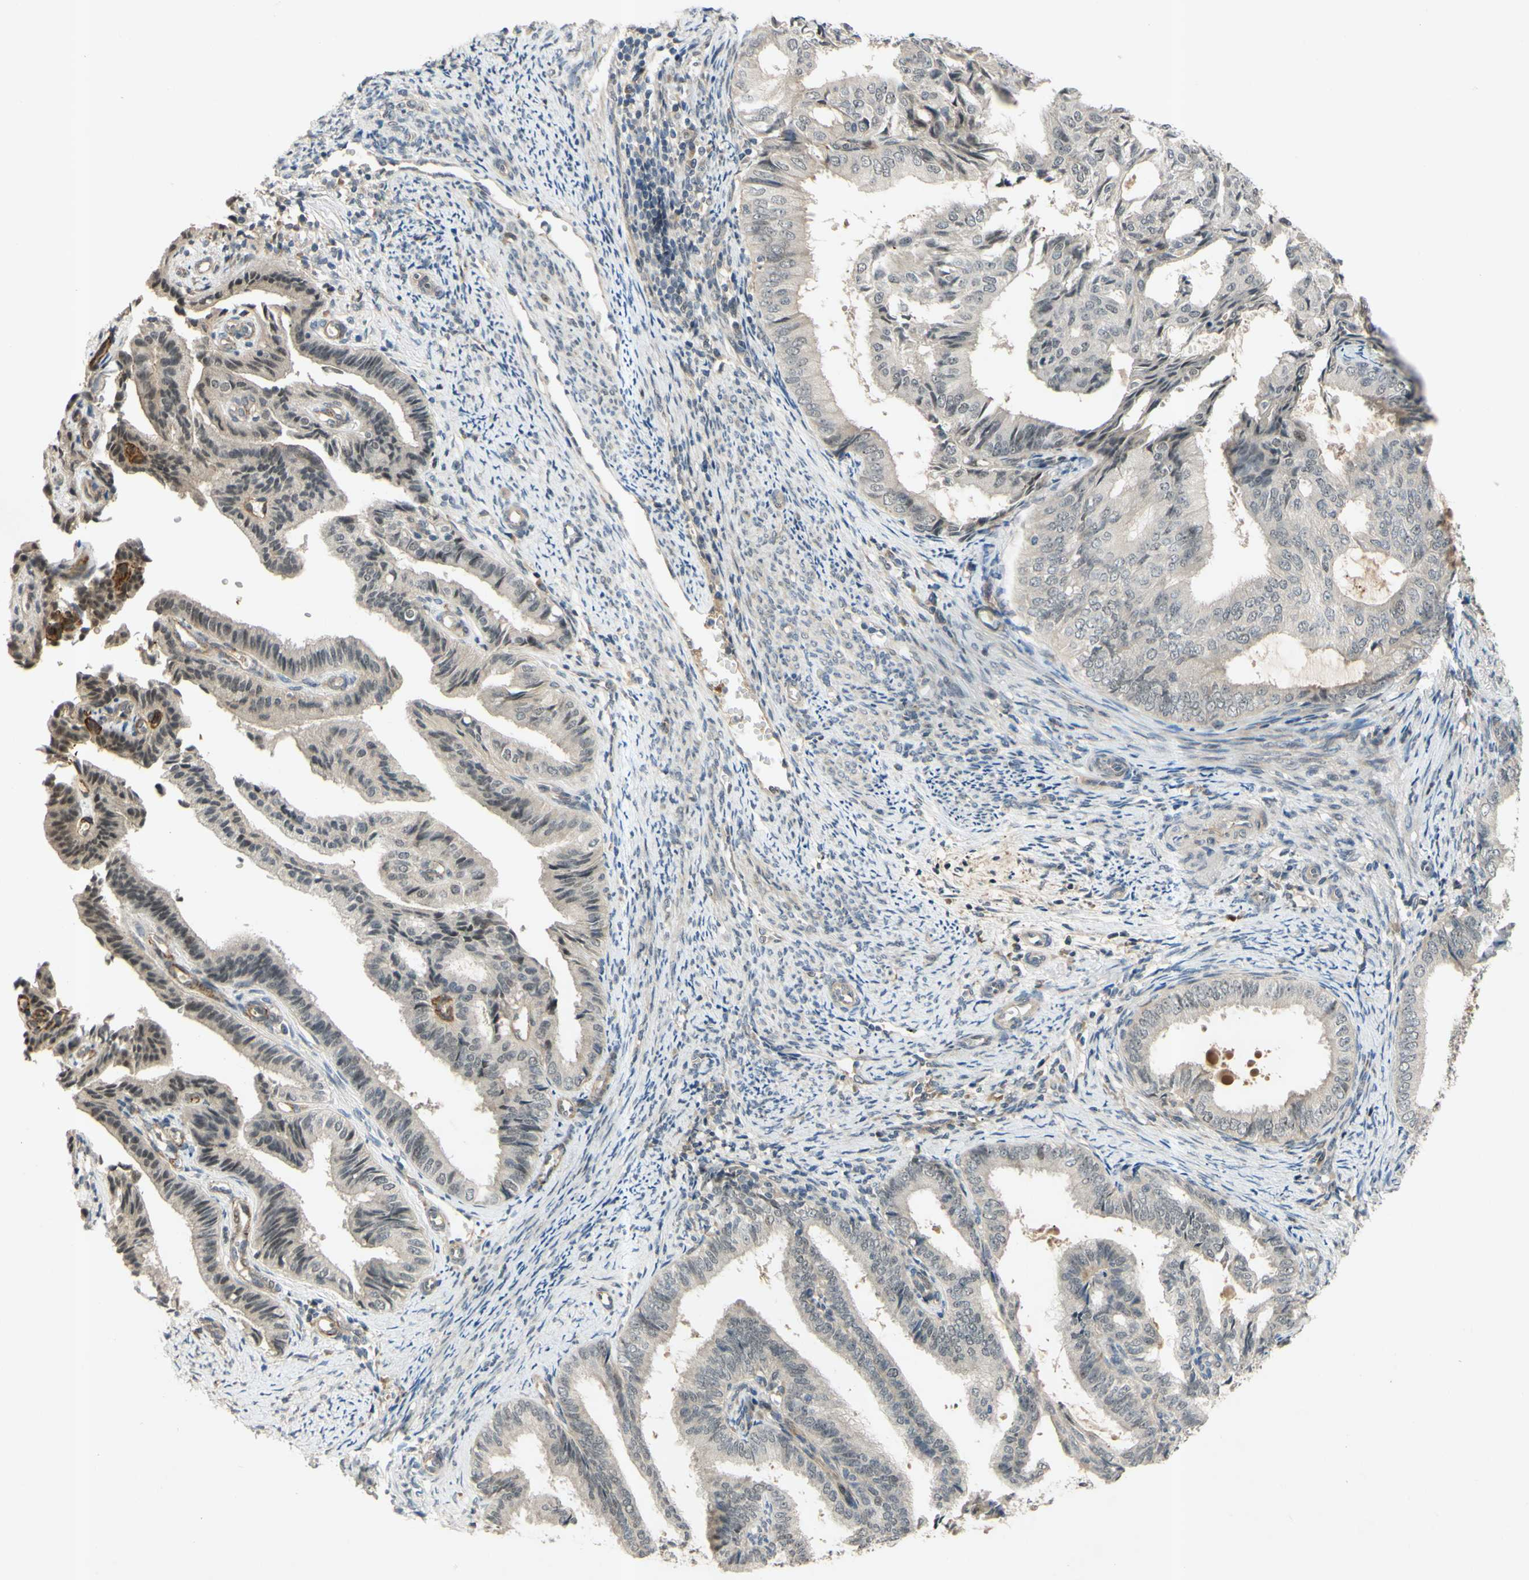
{"staining": {"intensity": "strong", "quantity": "<25%", "location": "cytoplasmic/membranous"}, "tissue": "endometrial cancer", "cell_type": "Tumor cells", "image_type": "cancer", "snomed": [{"axis": "morphology", "description": "Adenocarcinoma, NOS"}, {"axis": "topography", "description": "Endometrium"}], "caption": "Protein staining reveals strong cytoplasmic/membranous expression in approximately <25% of tumor cells in adenocarcinoma (endometrial). The protein of interest is stained brown, and the nuclei are stained in blue (DAB IHC with brightfield microscopy, high magnification).", "gene": "ALK", "patient": {"sex": "female", "age": 58}}